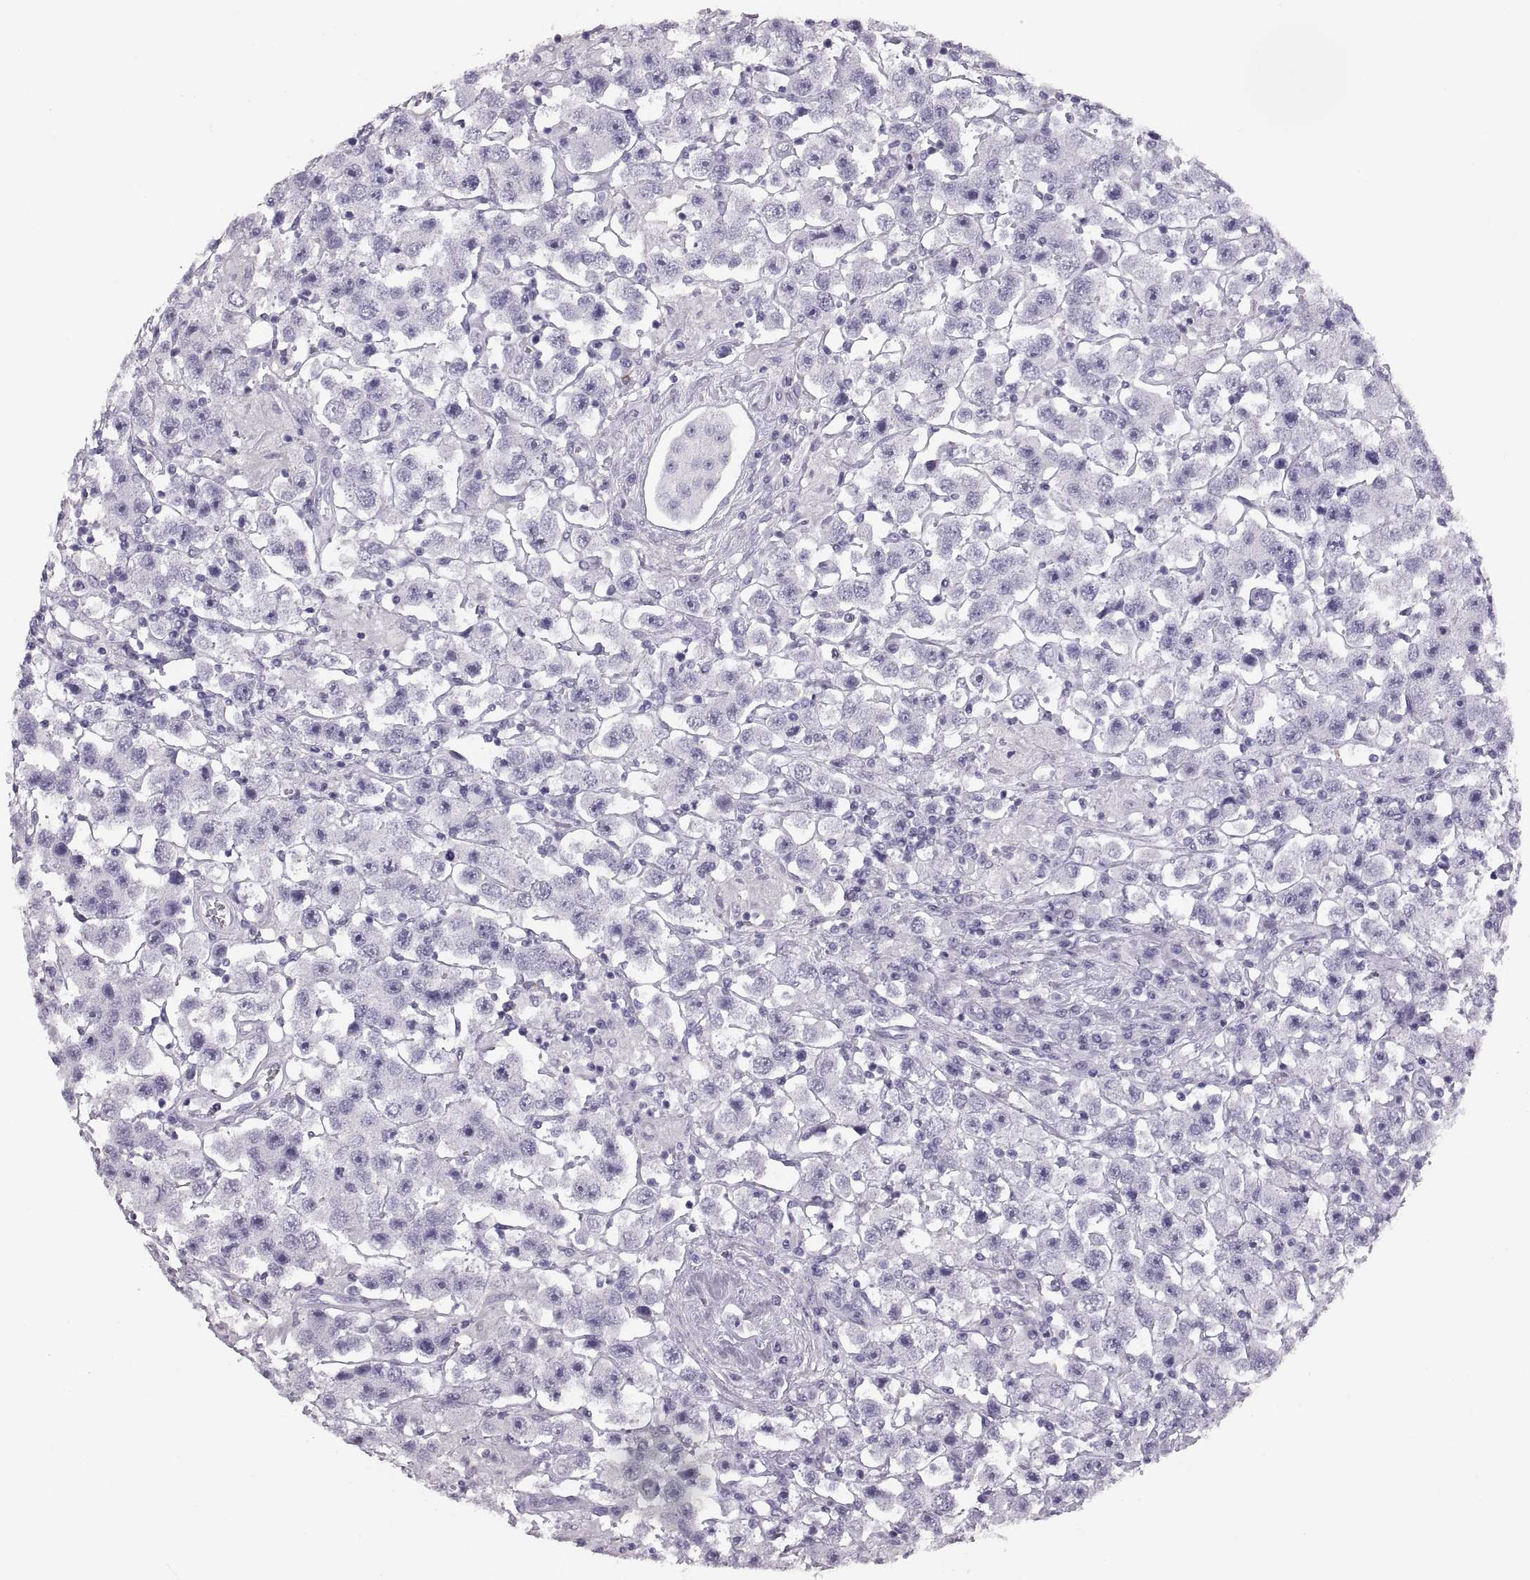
{"staining": {"intensity": "negative", "quantity": "none", "location": "none"}, "tissue": "testis cancer", "cell_type": "Tumor cells", "image_type": "cancer", "snomed": [{"axis": "morphology", "description": "Seminoma, NOS"}, {"axis": "topography", "description": "Testis"}], "caption": "IHC image of neoplastic tissue: human testis cancer stained with DAB shows no significant protein staining in tumor cells.", "gene": "MILR1", "patient": {"sex": "male", "age": 45}}